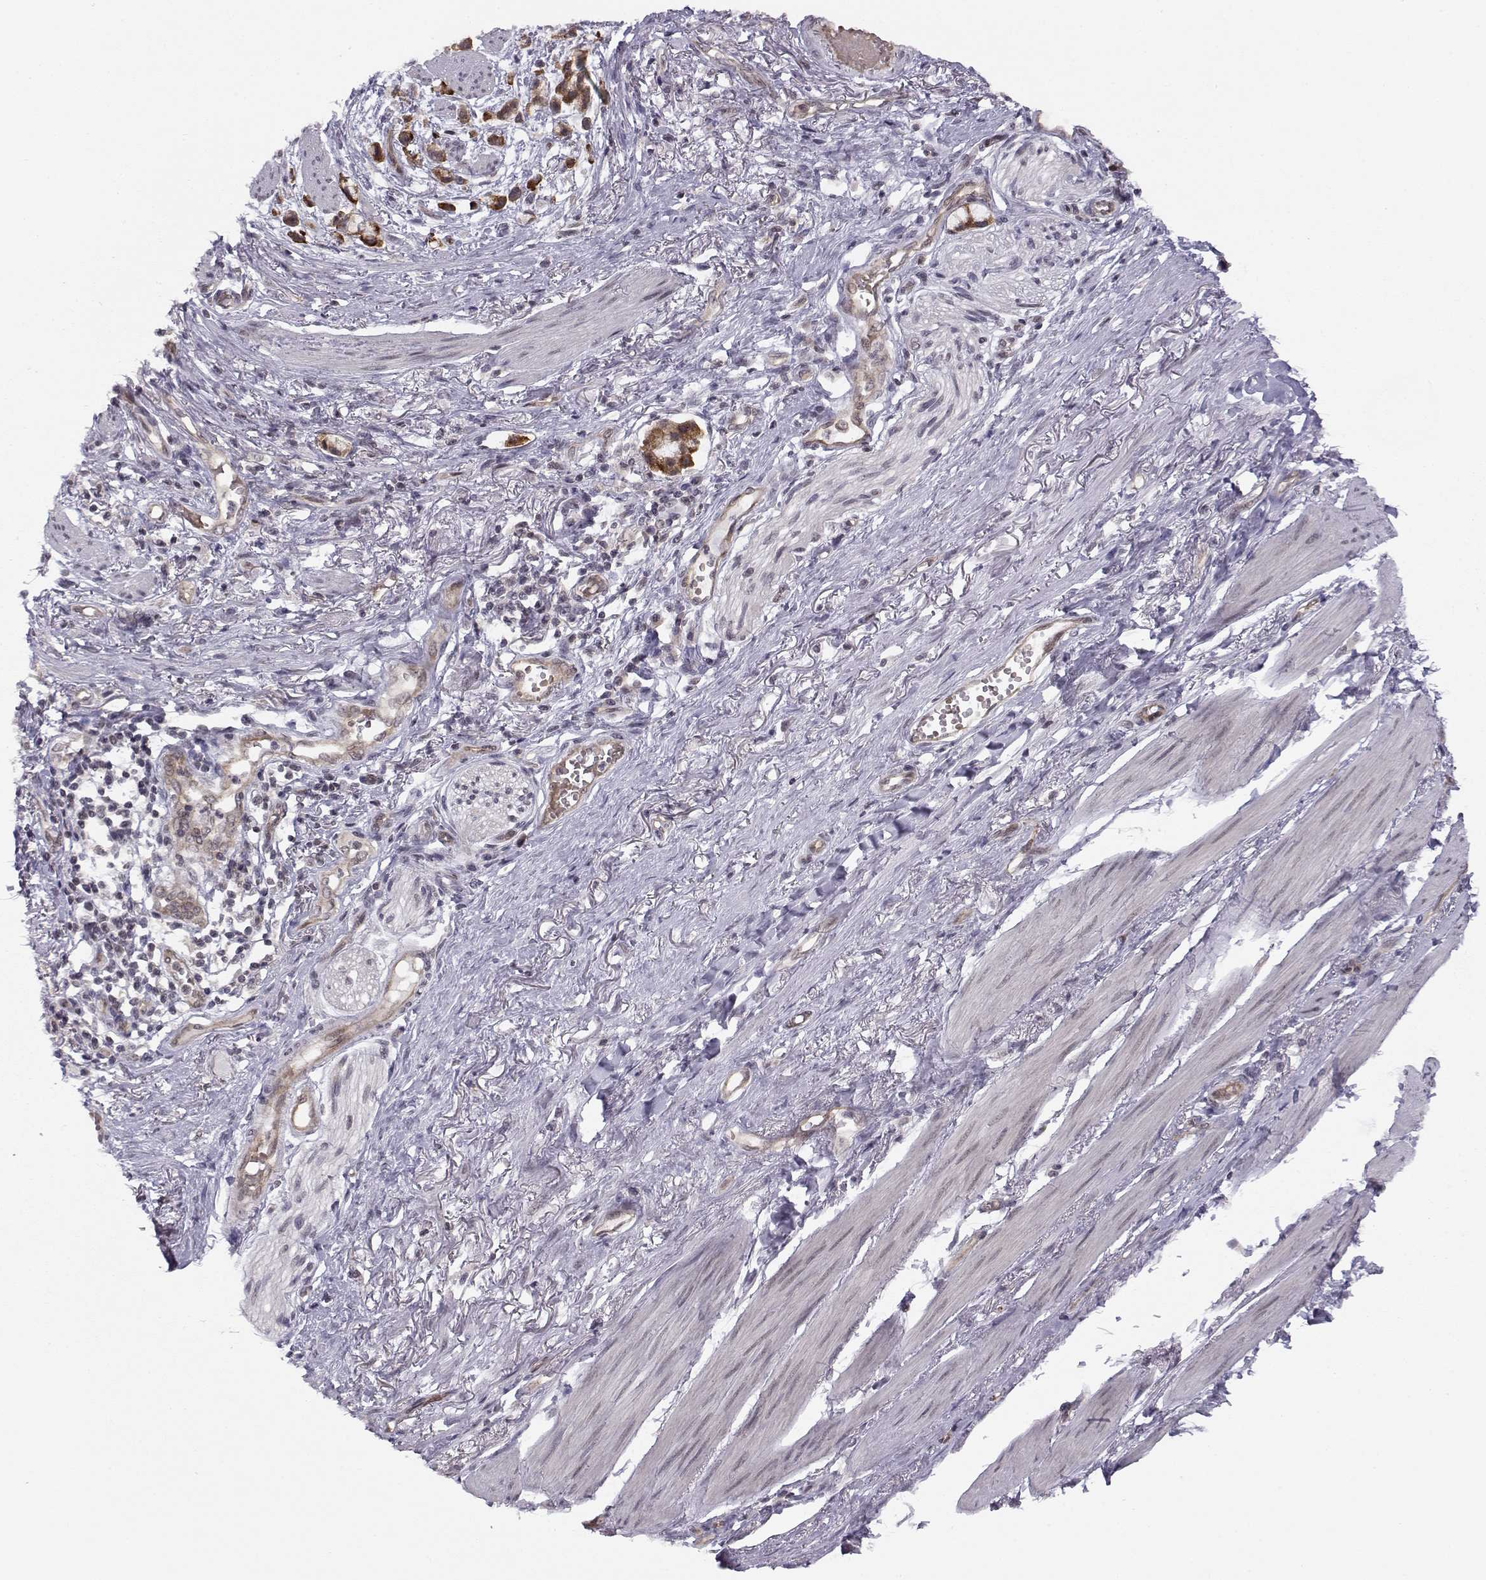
{"staining": {"intensity": "strong", "quantity": ">75%", "location": "cytoplasmic/membranous"}, "tissue": "stomach cancer", "cell_type": "Tumor cells", "image_type": "cancer", "snomed": [{"axis": "morphology", "description": "Adenocarcinoma, NOS"}, {"axis": "topography", "description": "Stomach"}], "caption": "Human adenocarcinoma (stomach) stained with a protein marker exhibits strong staining in tumor cells.", "gene": "KIF13B", "patient": {"sex": "female", "age": 81}}